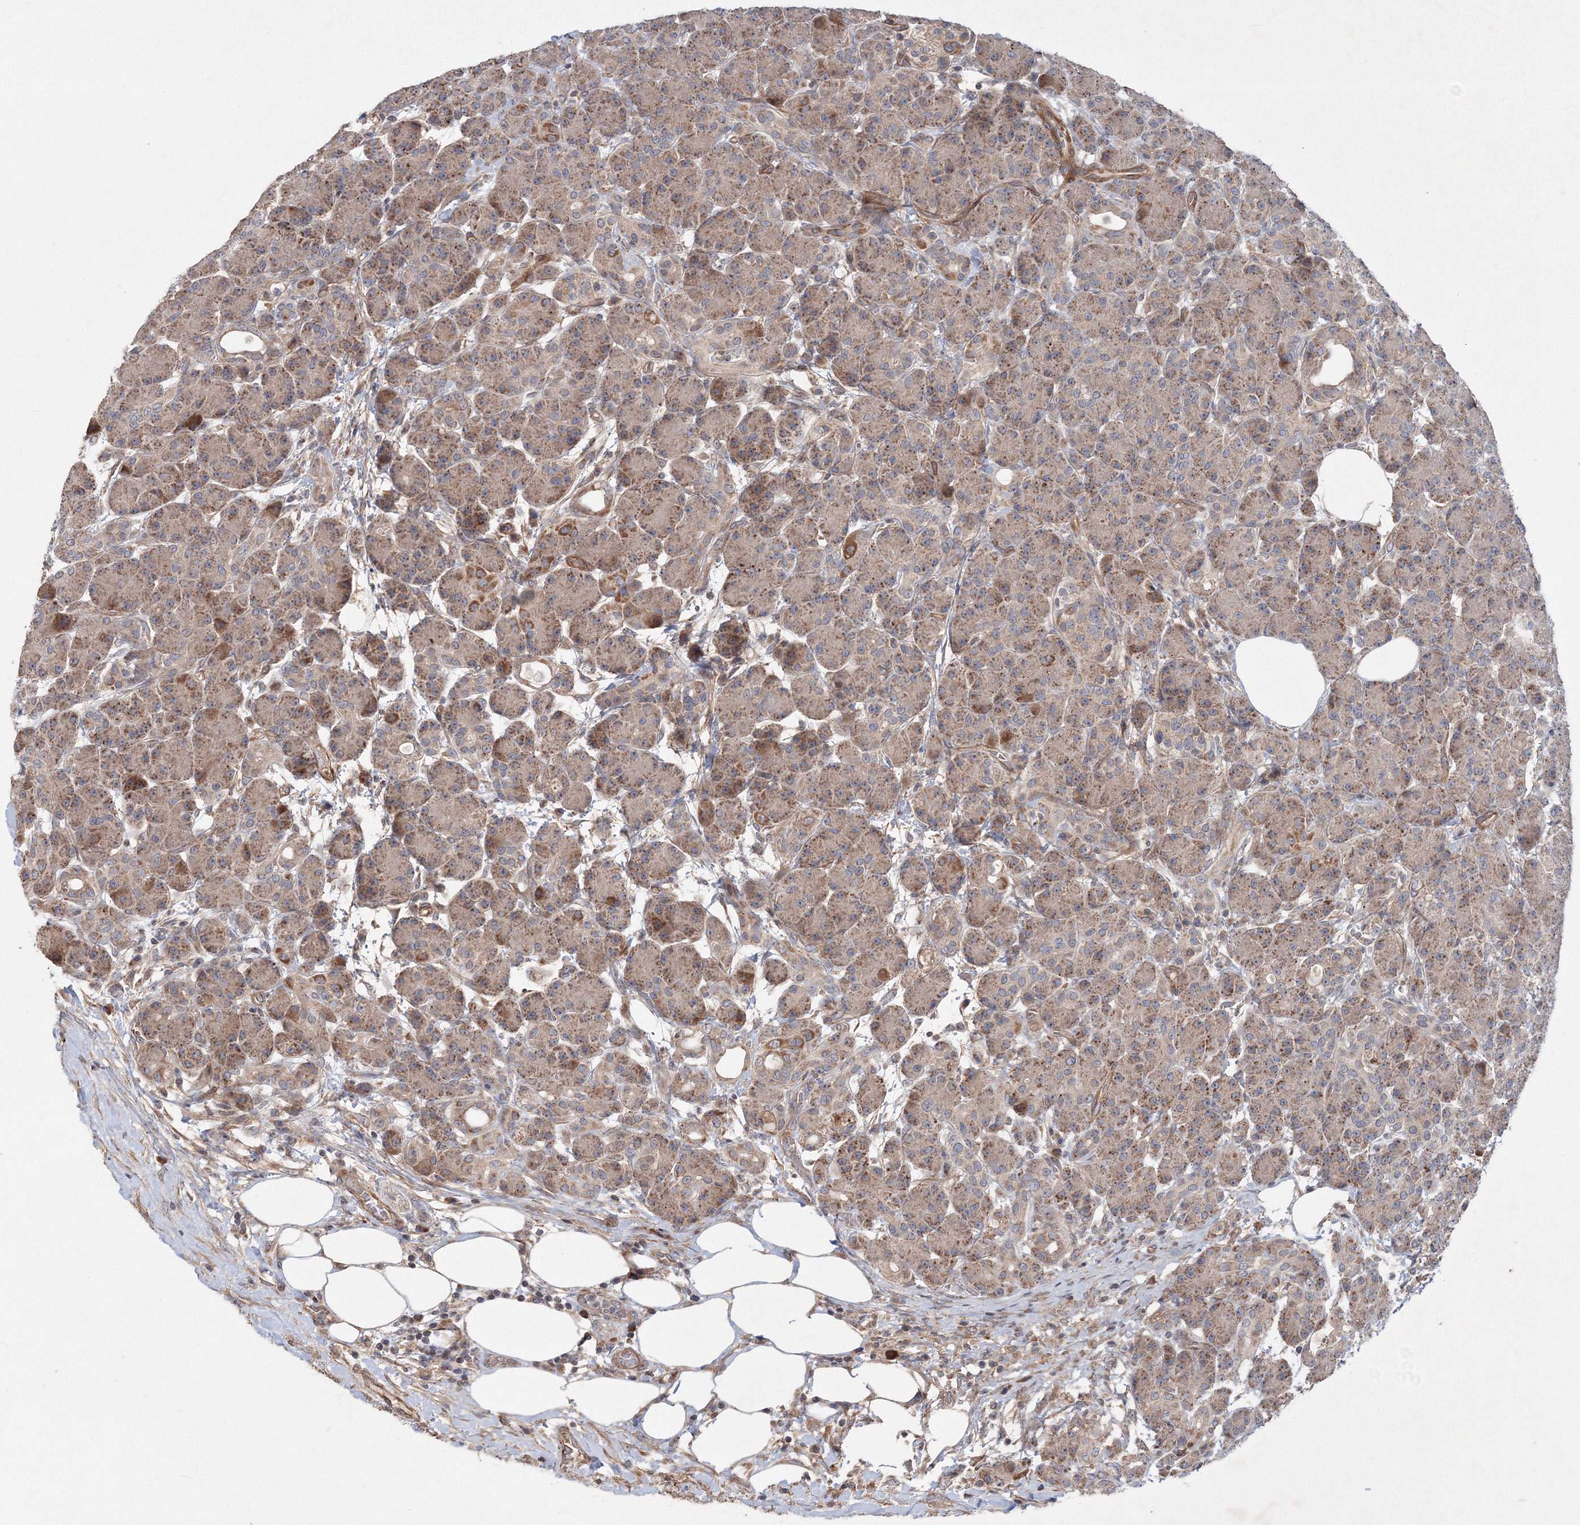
{"staining": {"intensity": "moderate", "quantity": ">75%", "location": "cytoplasmic/membranous"}, "tissue": "pancreas", "cell_type": "Exocrine glandular cells", "image_type": "normal", "snomed": [{"axis": "morphology", "description": "Normal tissue, NOS"}, {"axis": "topography", "description": "Pancreas"}], "caption": "Immunohistochemical staining of benign pancreas exhibits medium levels of moderate cytoplasmic/membranous staining in approximately >75% of exocrine glandular cells.", "gene": "NOA1", "patient": {"sex": "male", "age": 63}}